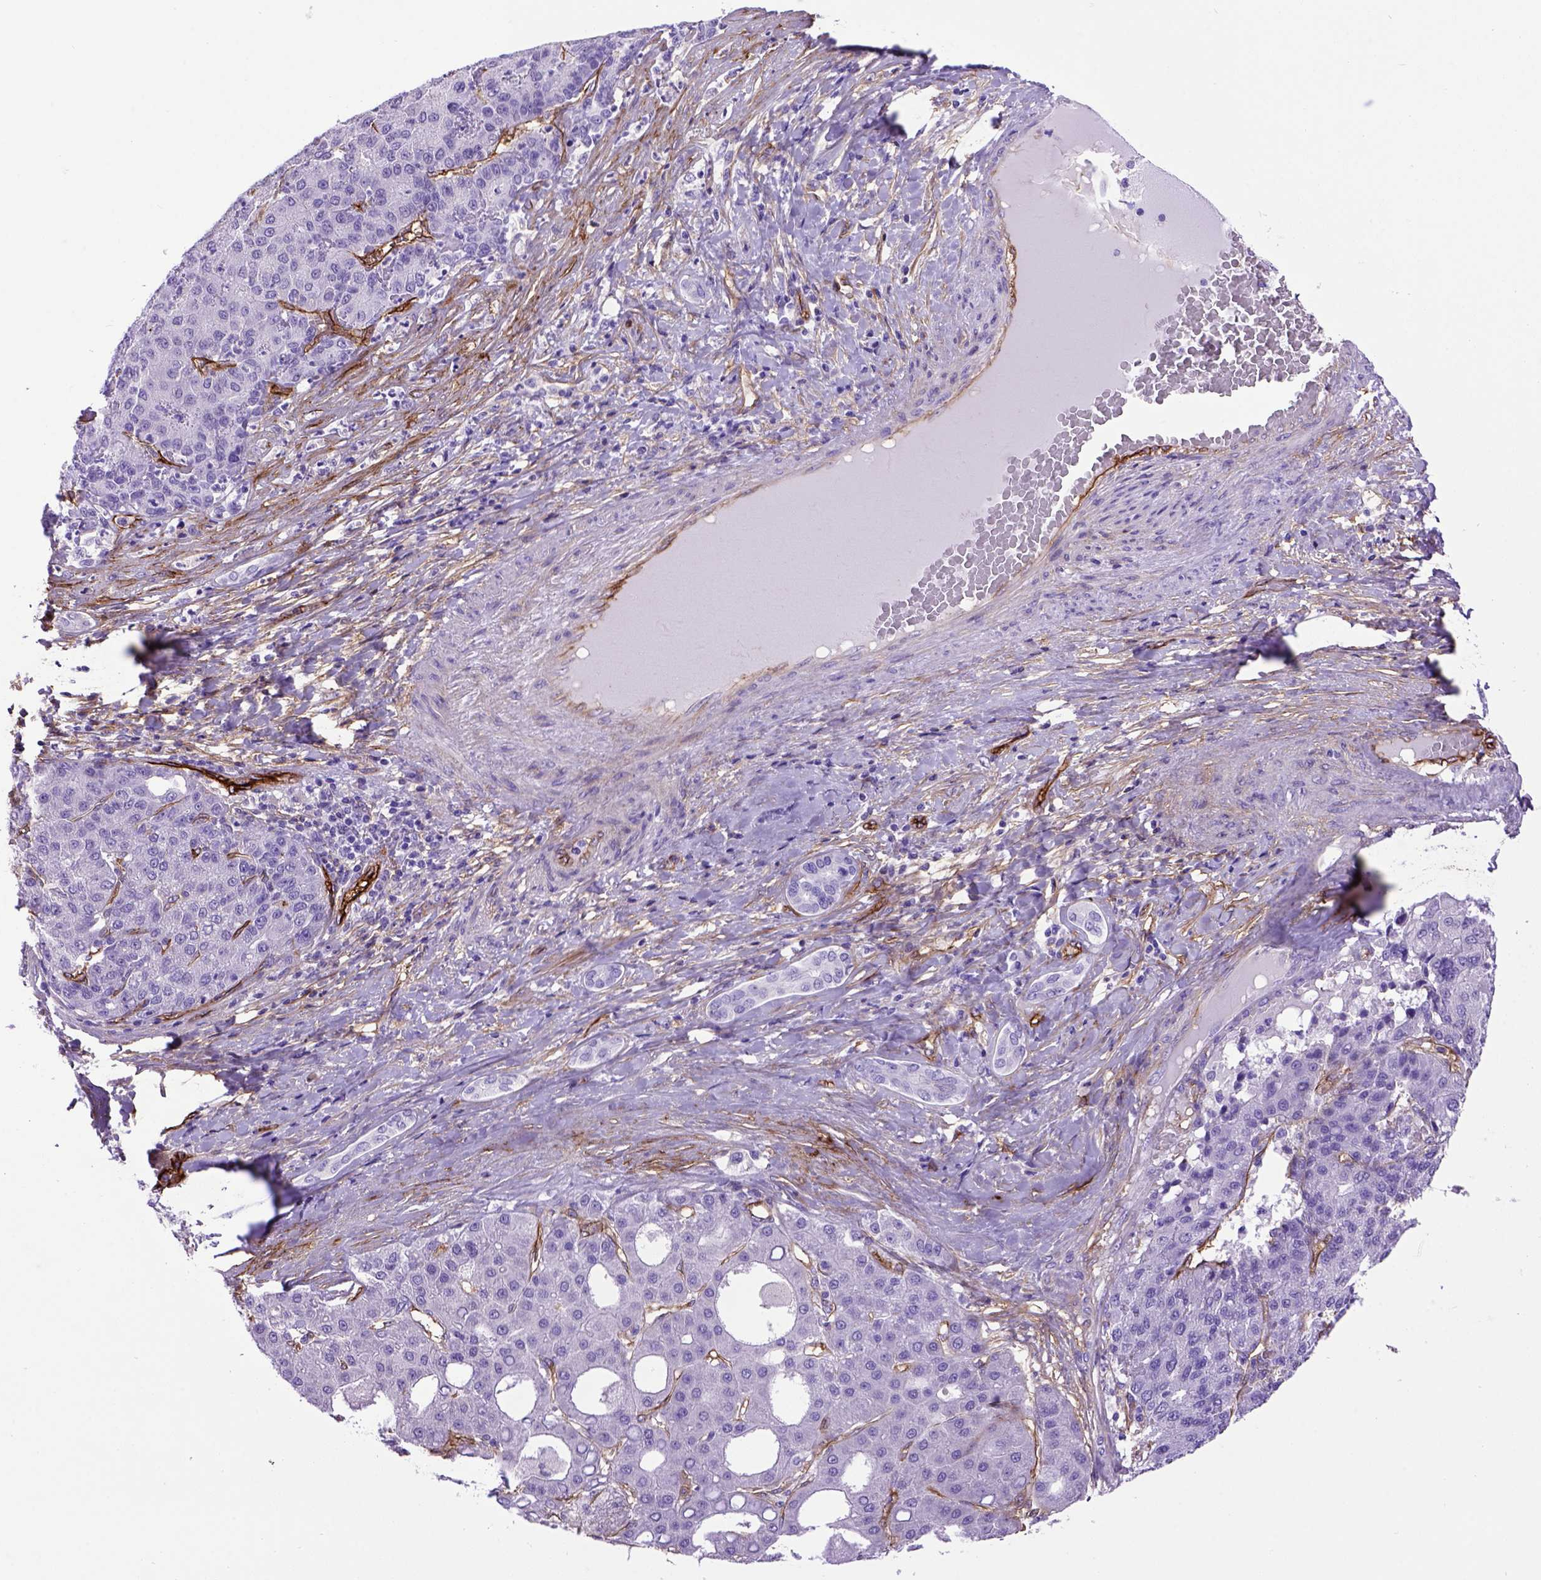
{"staining": {"intensity": "negative", "quantity": "none", "location": "none"}, "tissue": "liver cancer", "cell_type": "Tumor cells", "image_type": "cancer", "snomed": [{"axis": "morphology", "description": "Carcinoma, Hepatocellular, NOS"}, {"axis": "topography", "description": "Liver"}], "caption": "Photomicrograph shows no protein staining in tumor cells of liver cancer (hepatocellular carcinoma) tissue.", "gene": "ENG", "patient": {"sex": "male", "age": 65}}